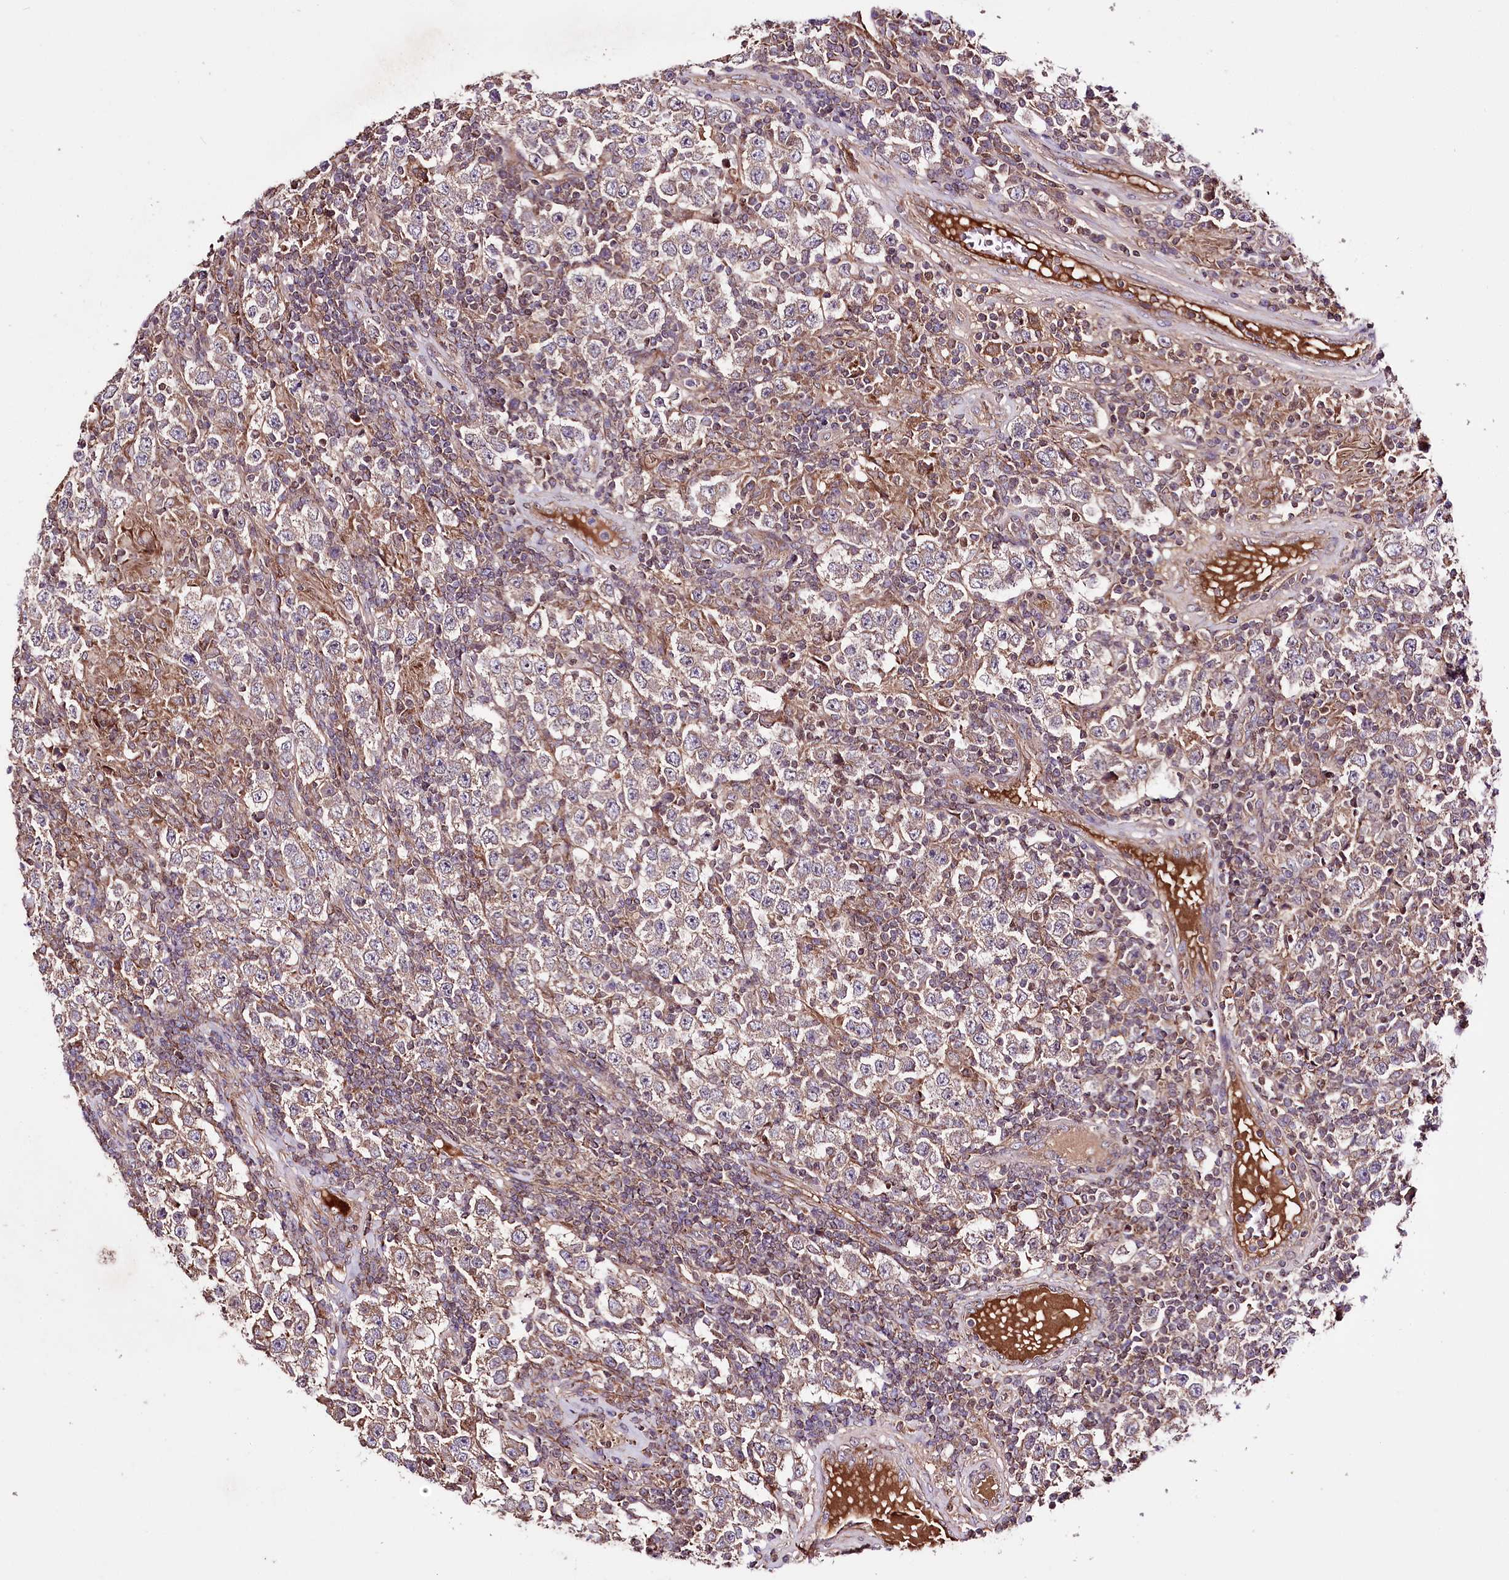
{"staining": {"intensity": "weak", "quantity": ">75%", "location": "cytoplasmic/membranous"}, "tissue": "testis cancer", "cell_type": "Tumor cells", "image_type": "cancer", "snomed": [{"axis": "morphology", "description": "Normal tissue, NOS"}, {"axis": "morphology", "description": "Urothelial carcinoma, High grade"}, {"axis": "morphology", "description": "Seminoma, NOS"}, {"axis": "morphology", "description": "Carcinoma, Embryonal, NOS"}, {"axis": "topography", "description": "Urinary bladder"}, {"axis": "topography", "description": "Testis"}], "caption": "Immunohistochemistry (IHC) (DAB) staining of human testis cancer displays weak cytoplasmic/membranous protein positivity in approximately >75% of tumor cells.", "gene": "WWC1", "patient": {"sex": "male", "age": 41}}